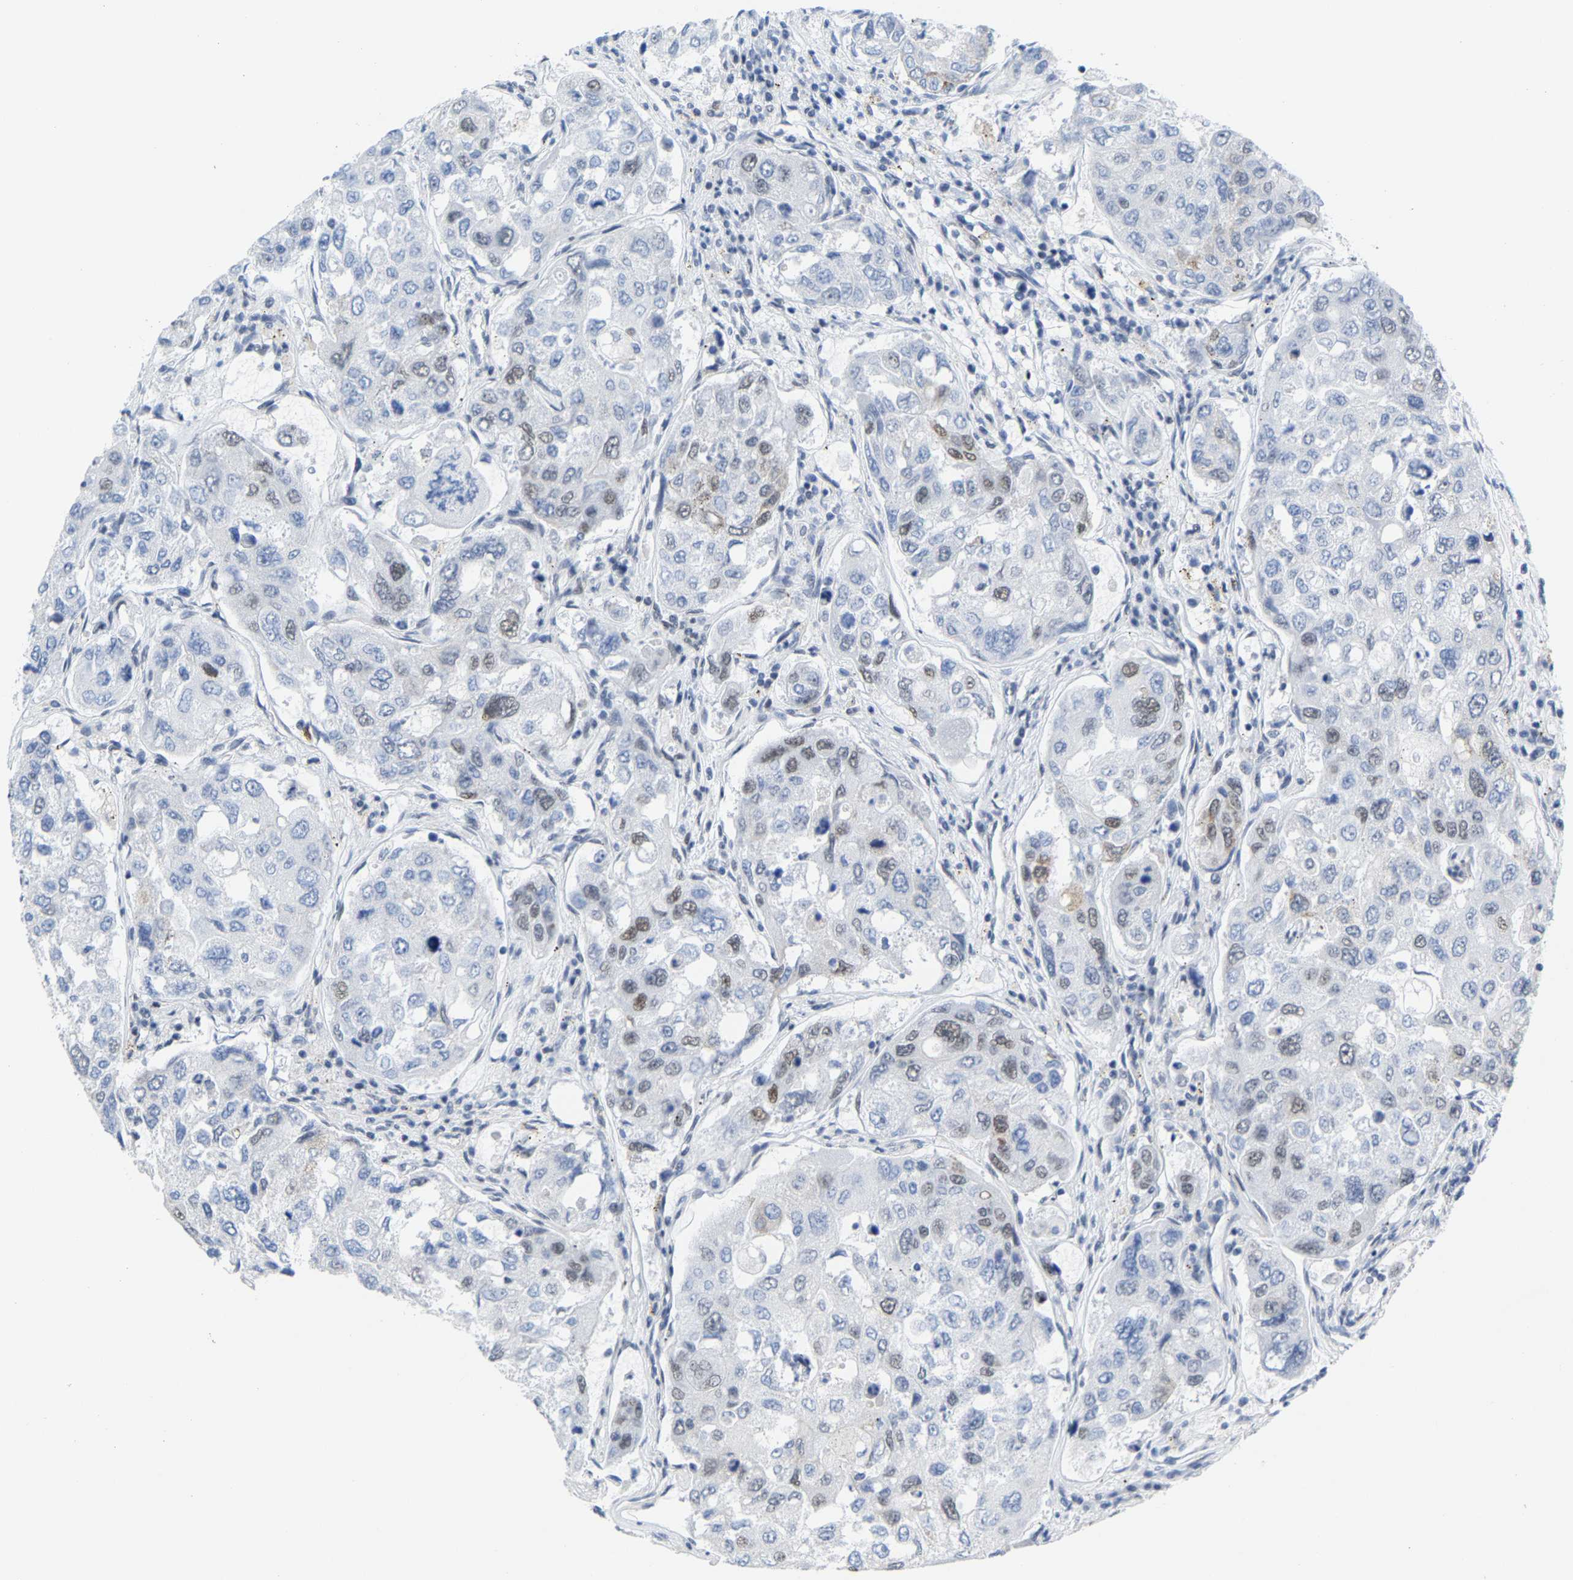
{"staining": {"intensity": "weak", "quantity": "<25%", "location": "nuclear"}, "tissue": "urothelial cancer", "cell_type": "Tumor cells", "image_type": "cancer", "snomed": [{"axis": "morphology", "description": "Urothelial carcinoma, High grade"}, {"axis": "topography", "description": "Lymph node"}, {"axis": "topography", "description": "Urinary bladder"}], "caption": "This is a histopathology image of immunohistochemistry (IHC) staining of high-grade urothelial carcinoma, which shows no staining in tumor cells.", "gene": "FAM180A", "patient": {"sex": "male", "age": 51}}